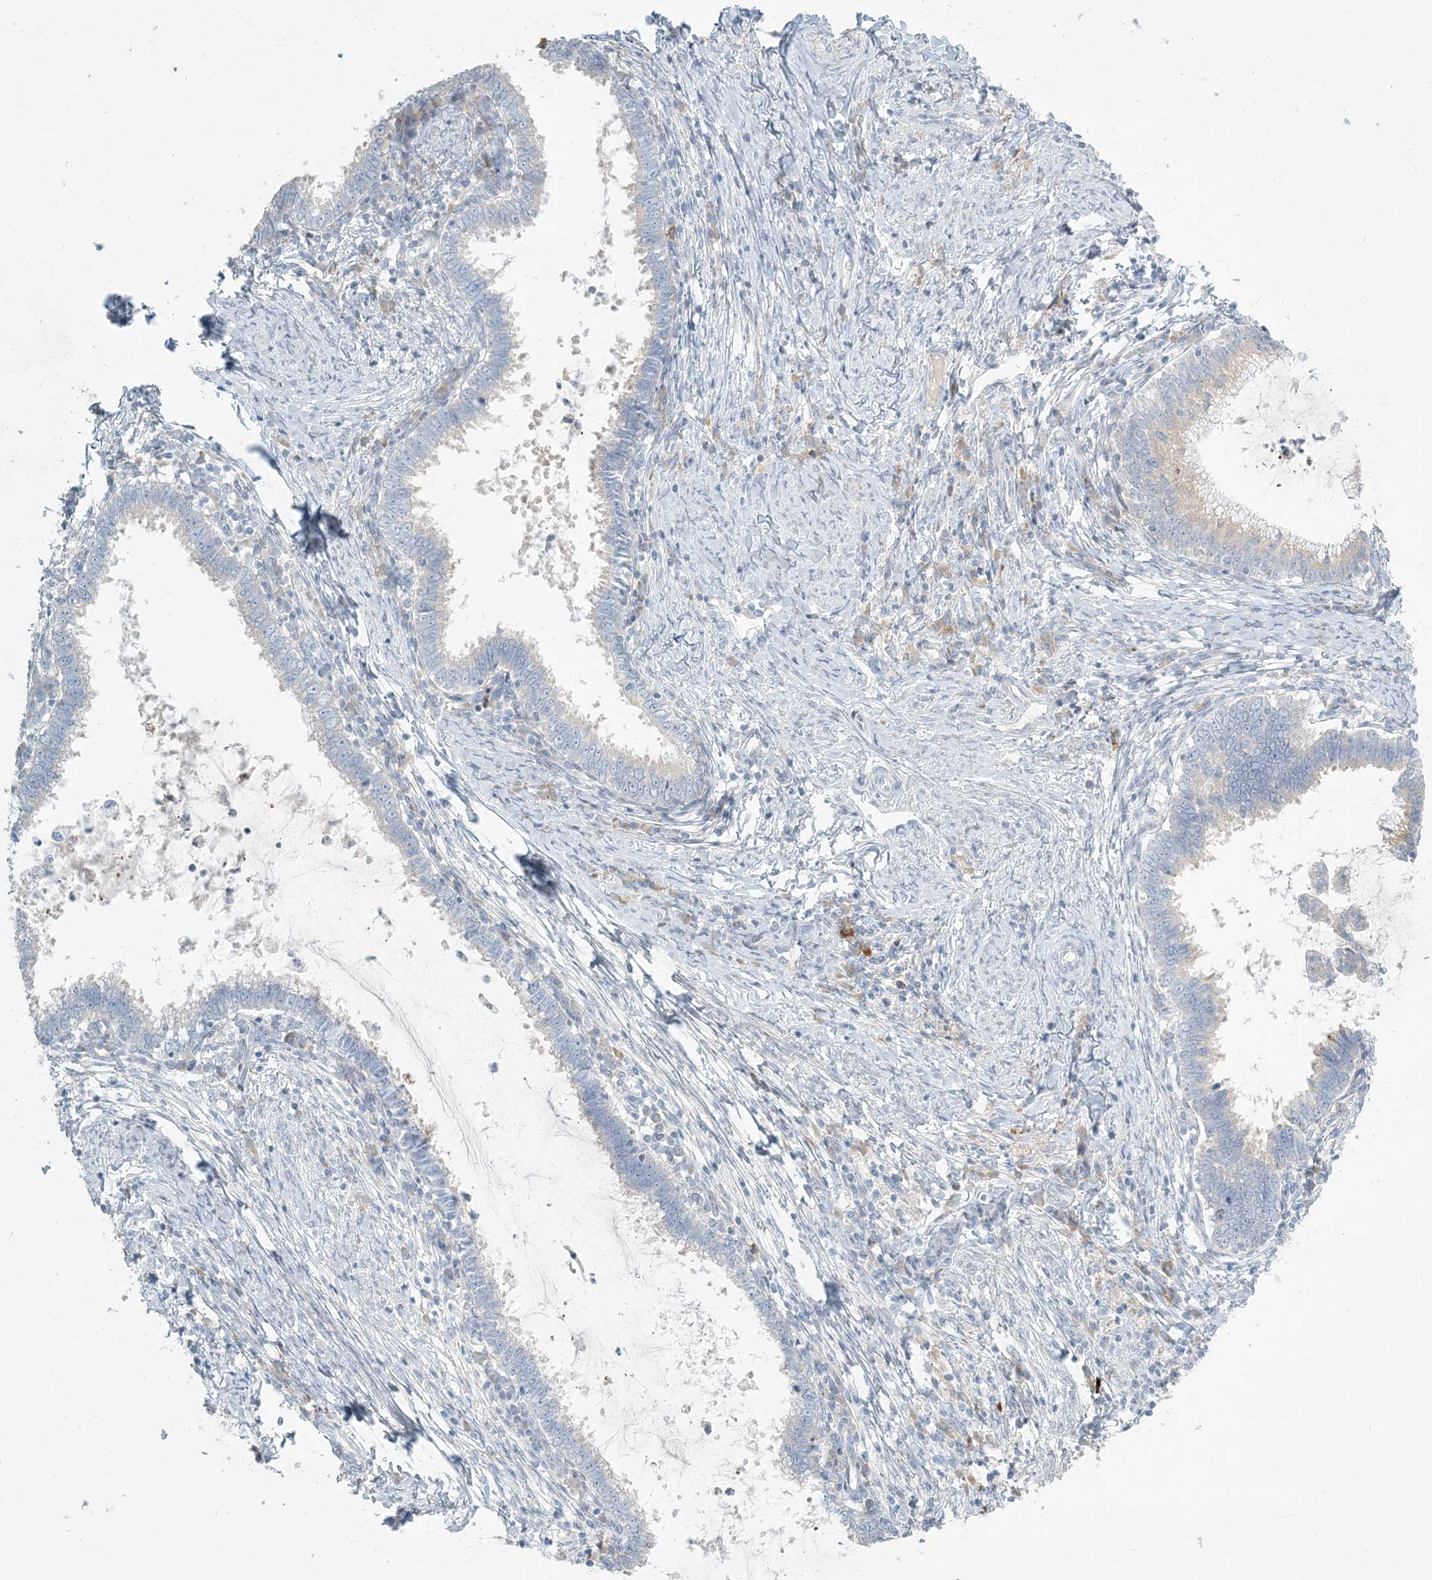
{"staining": {"intensity": "negative", "quantity": "none", "location": "none"}, "tissue": "cervical cancer", "cell_type": "Tumor cells", "image_type": "cancer", "snomed": [{"axis": "morphology", "description": "Adenocarcinoma, NOS"}, {"axis": "topography", "description": "Cervix"}], "caption": "Immunohistochemistry (IHC) photomicrograph of human adenocarcinoma (cervical) stained for a protein (brown), which shows no staining in tumor cells.", "gene": "ZNF385D", "patient": {"sex": "female", "age": 36}}